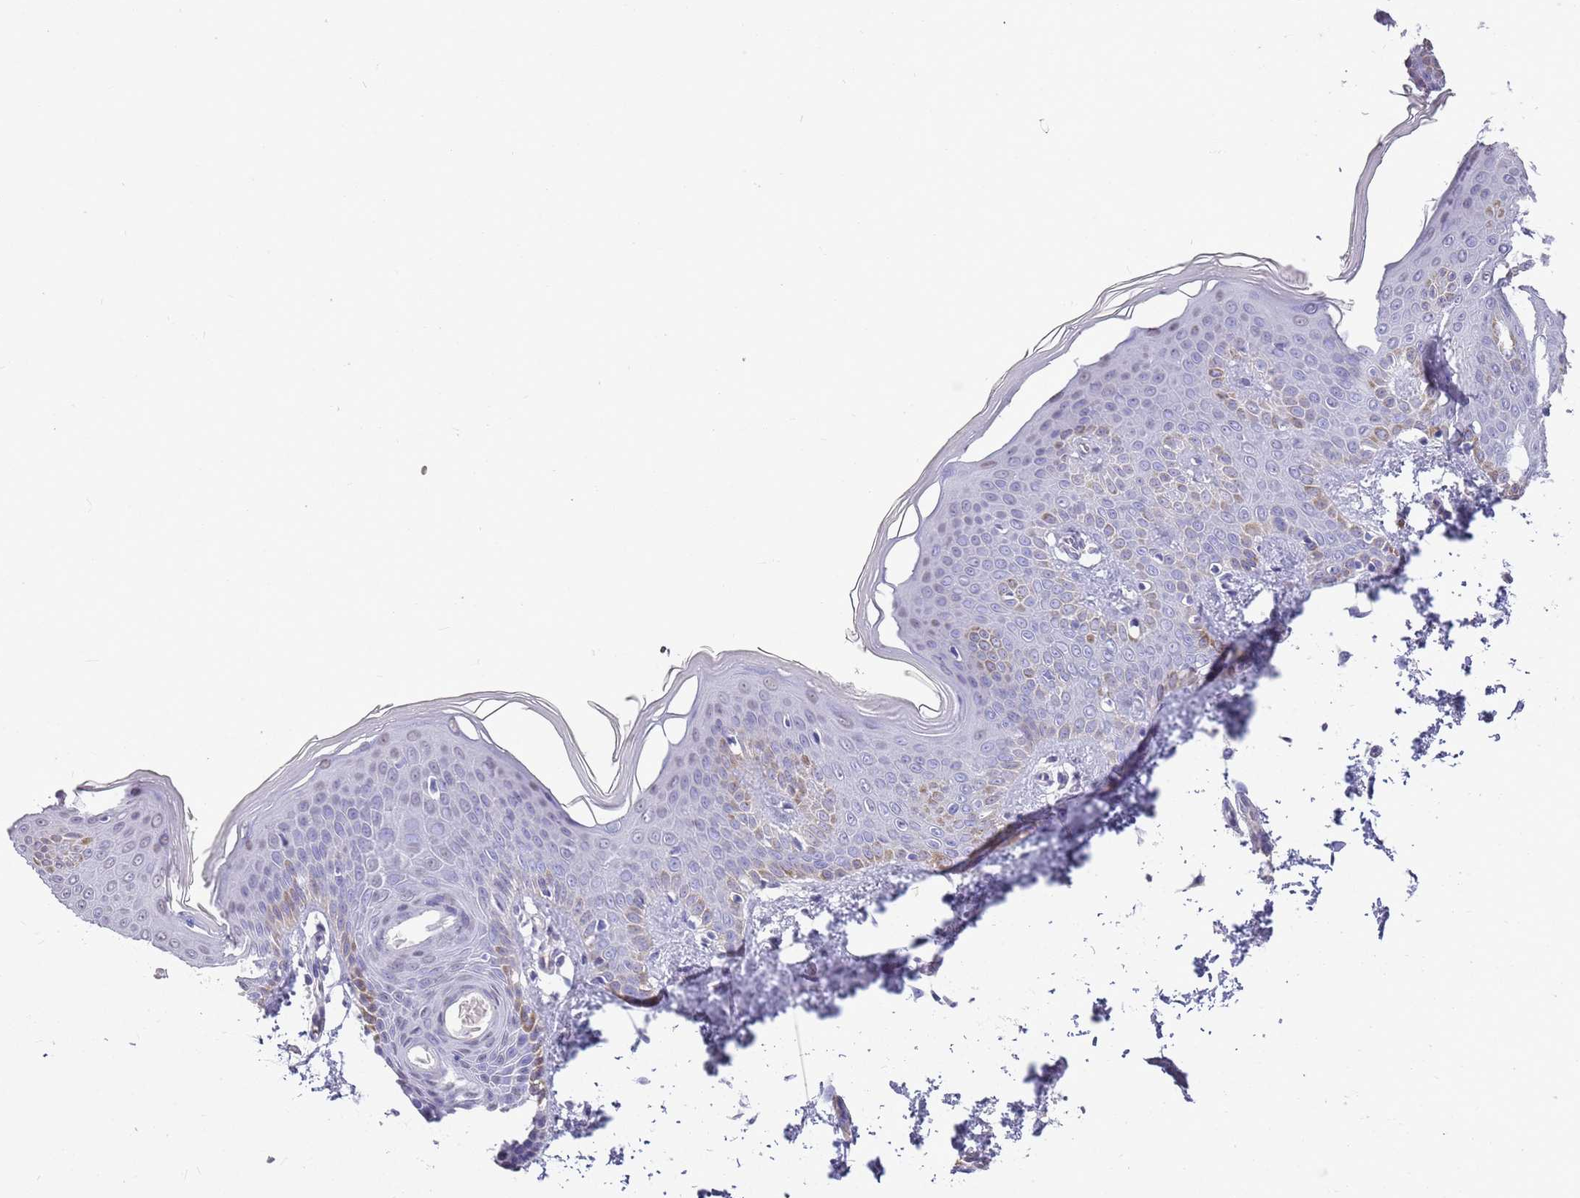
{"staining": {"intensity": "negative", "quantity": "none", "location": "none"}, "tissue": "skin", "cell_type": "Fibroblasts", "image_type": "normal", "snomed": [{"axis": "morphology", "description": "Normal tissue, NOS"}, {"axis": "topography", "description": "Skin"}], "caption": "A high-resolution image shows IHC staining of benign skin, which demonstrates no significant staining in fibroblasts. (DAB immunohistochemistry (IHC) with hematoxylin counter stain).", "gene": "CTRC", "patient": {"sex": "male", "age": 36}}